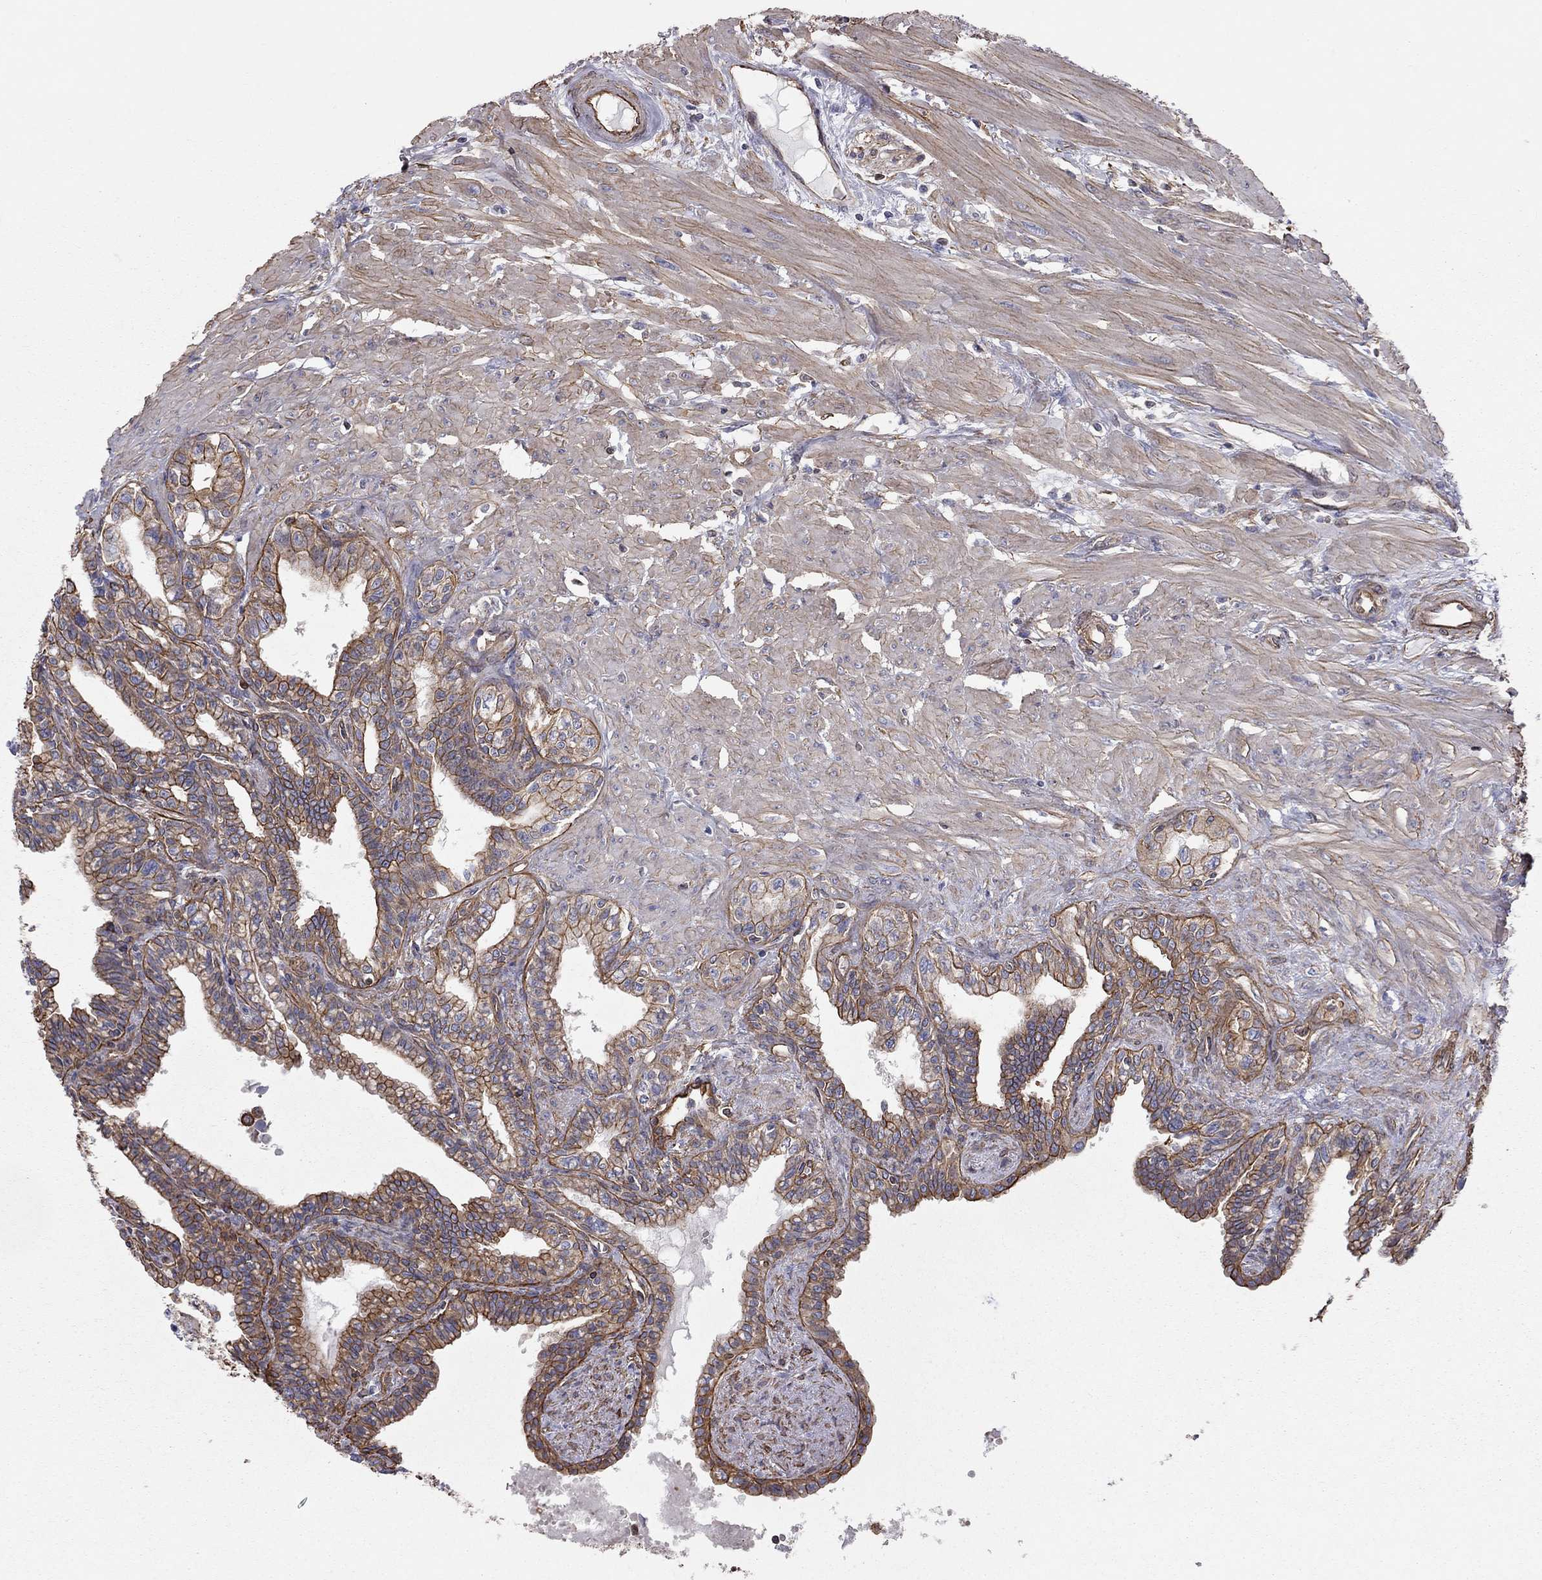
{"staining": {"intensity": "strong", "quantity": ">75%", "location": "cytoplasmic/membranous"}, "tissue": "seminal vesicle", "cell_type": "Glandular cells", "image_type": "normal", "snomed": [{"axis": "morphology", "description": "Normal tissue, NOS"}, {"axis": "morphology", "description": "Urothelial carcinoma, NOS"}, {"axis": "topography", "description": "Urinary bladder"}, {"axis": "topography", "description": "Seminal veicle"}], "caption": "Protein analysis of unremarkable seminal vesicle displays strong cytoplasmic/membranous staining in about >75% of glandular cells.", "gene": "BICDL2", "patient": {"sex": "male", "age": 76}}